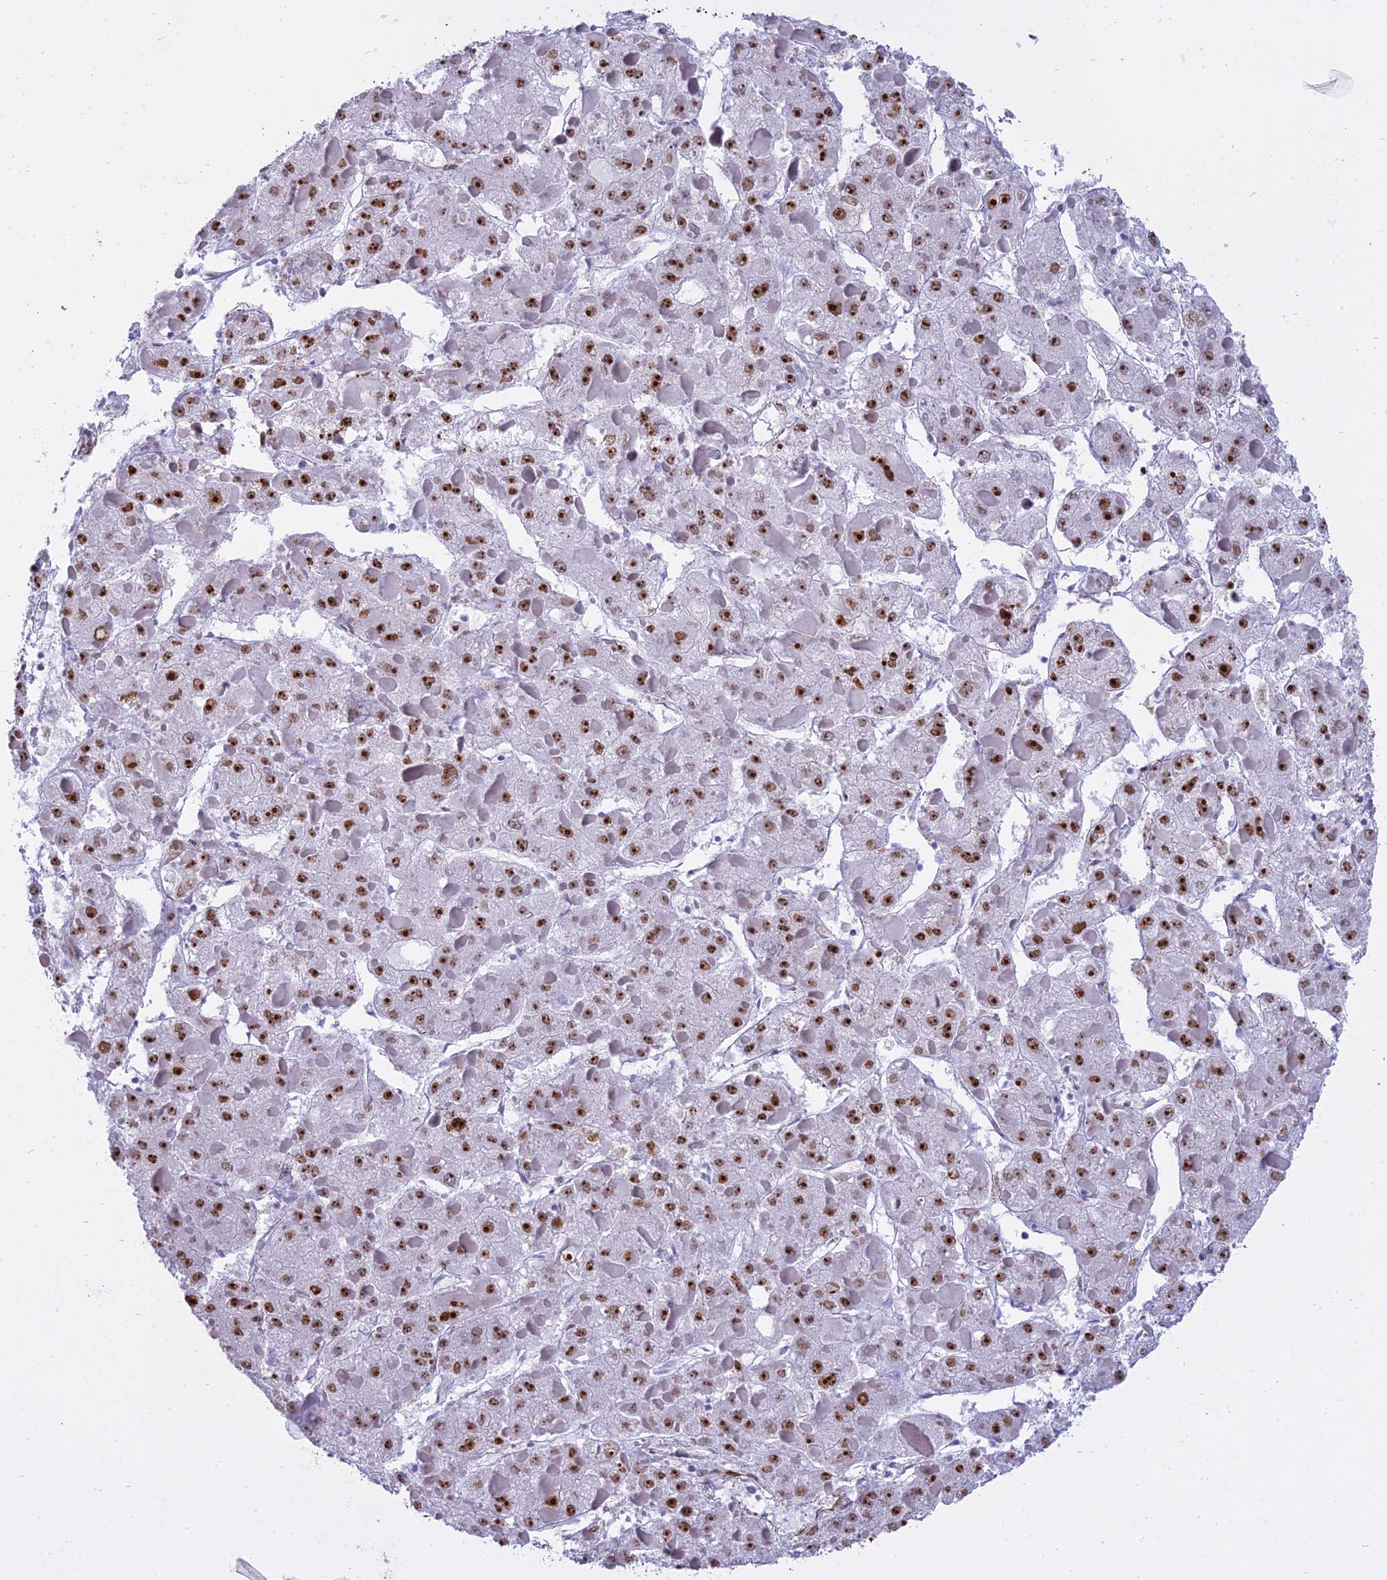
{"staining": {"intensity": "moderate", "quantity": ">75%", "location": "nuclear"}, "tissue": "liver cancer", "cell_type": "Tumor cells", "image_type": "cancer", "snomed": [{"axis": "morphology", "description": "Carcinoma, Hepatocellular, NOS"}, {"axis": "topography", "description": "Liver"}], "caption": "A photomicrograph showing moderate nuclear expression in about >75% of tumor cells in hepatocellular carcinoma (liver), as visualized by brown immunohistochemical staining.", "gene": "CENPV", "patient": {"sex": "female", "age": 73}}